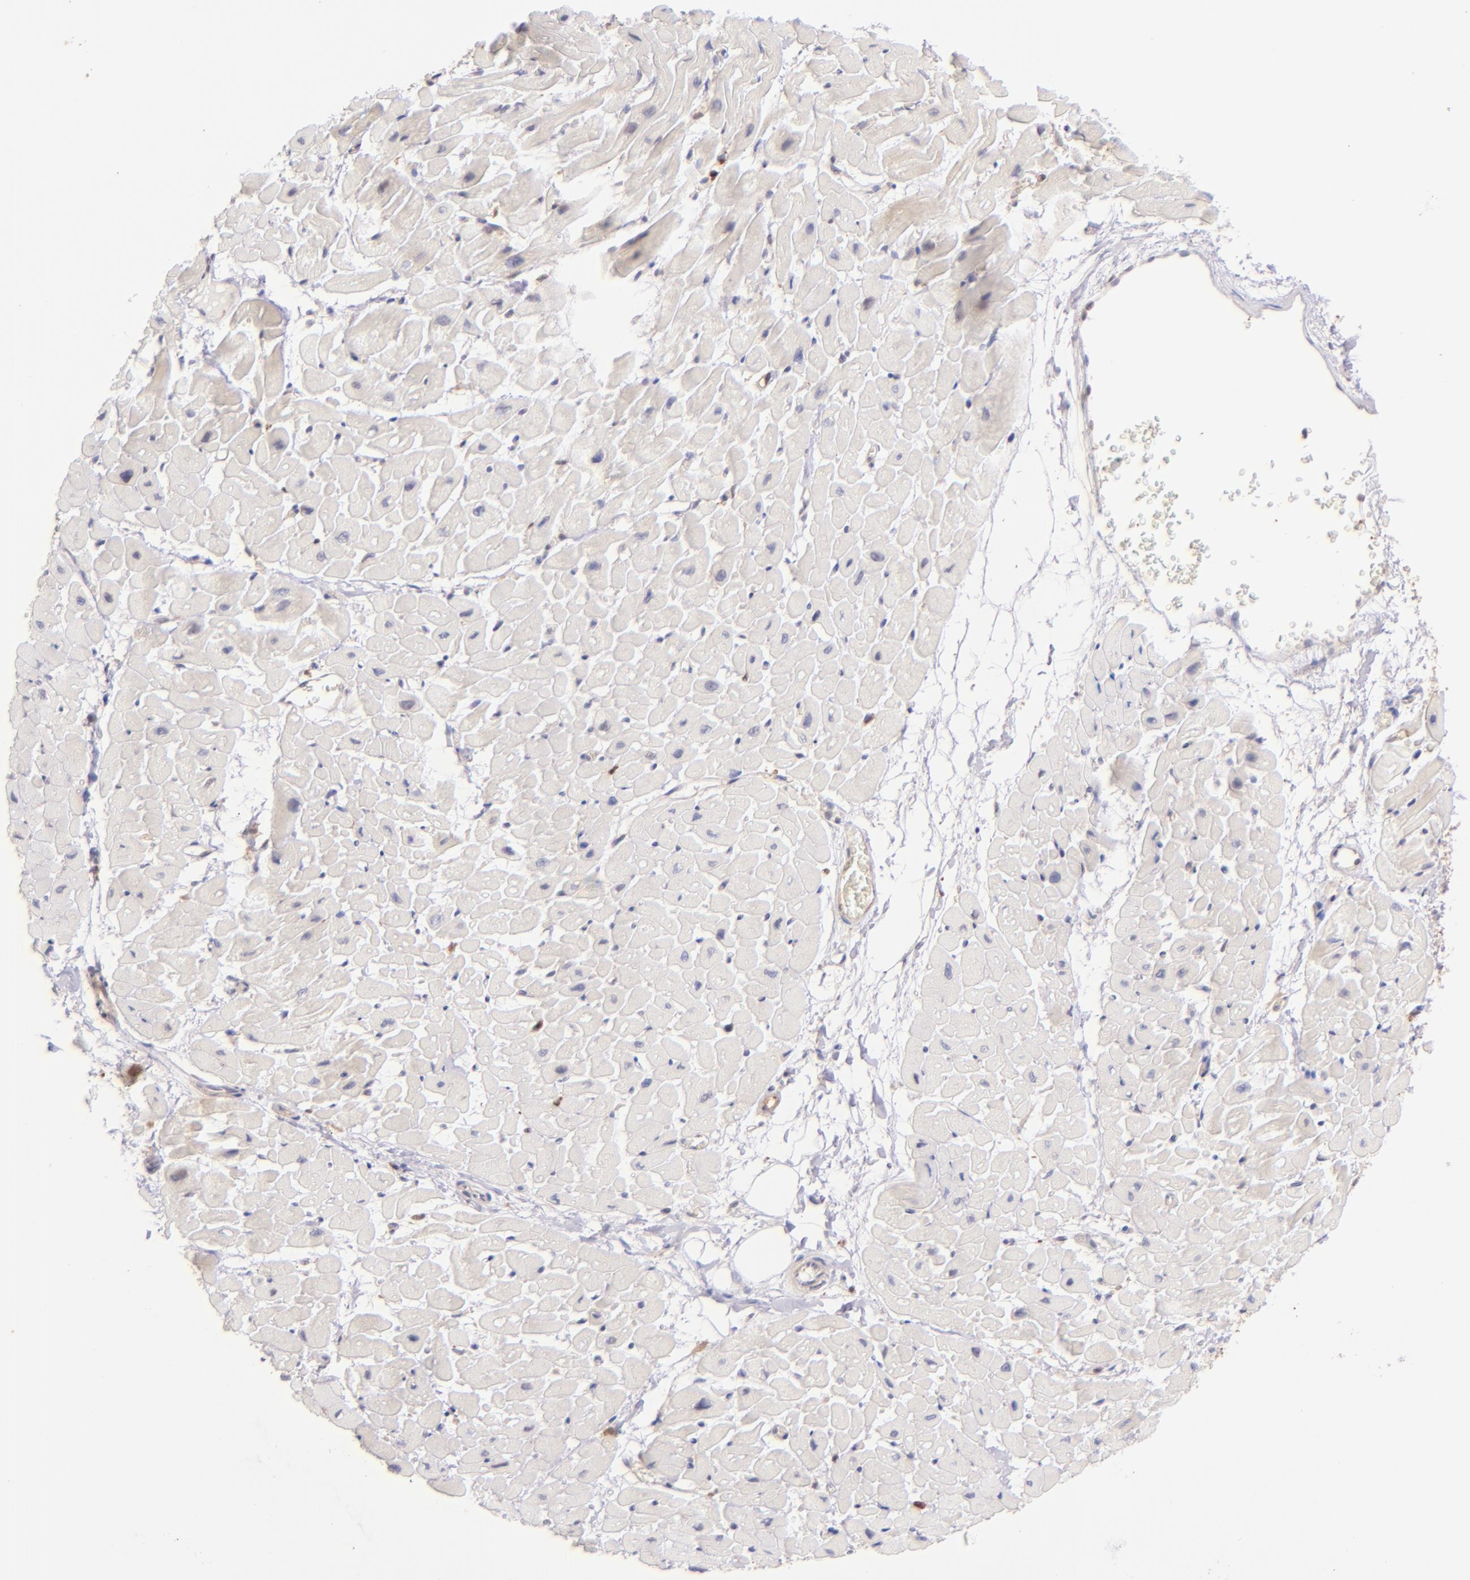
{"staining": {"intensity": "negative", "quantity": "none", "location": "none"}, "tissue": "heart muscle", "cell_type": "Cardiomyocytes", "image_type": "normal", "snomed": [{"axis": "morphology", "description": "Normal tissue, NOS"}, {"axis": "topography", "description": "Heart"}], "caption": "Protein analysis of normal heart muscle exhibits no significant expression in cardiomyocytes.", "gene": "BTK", "patient": {"sex": "male", "age": 45}}